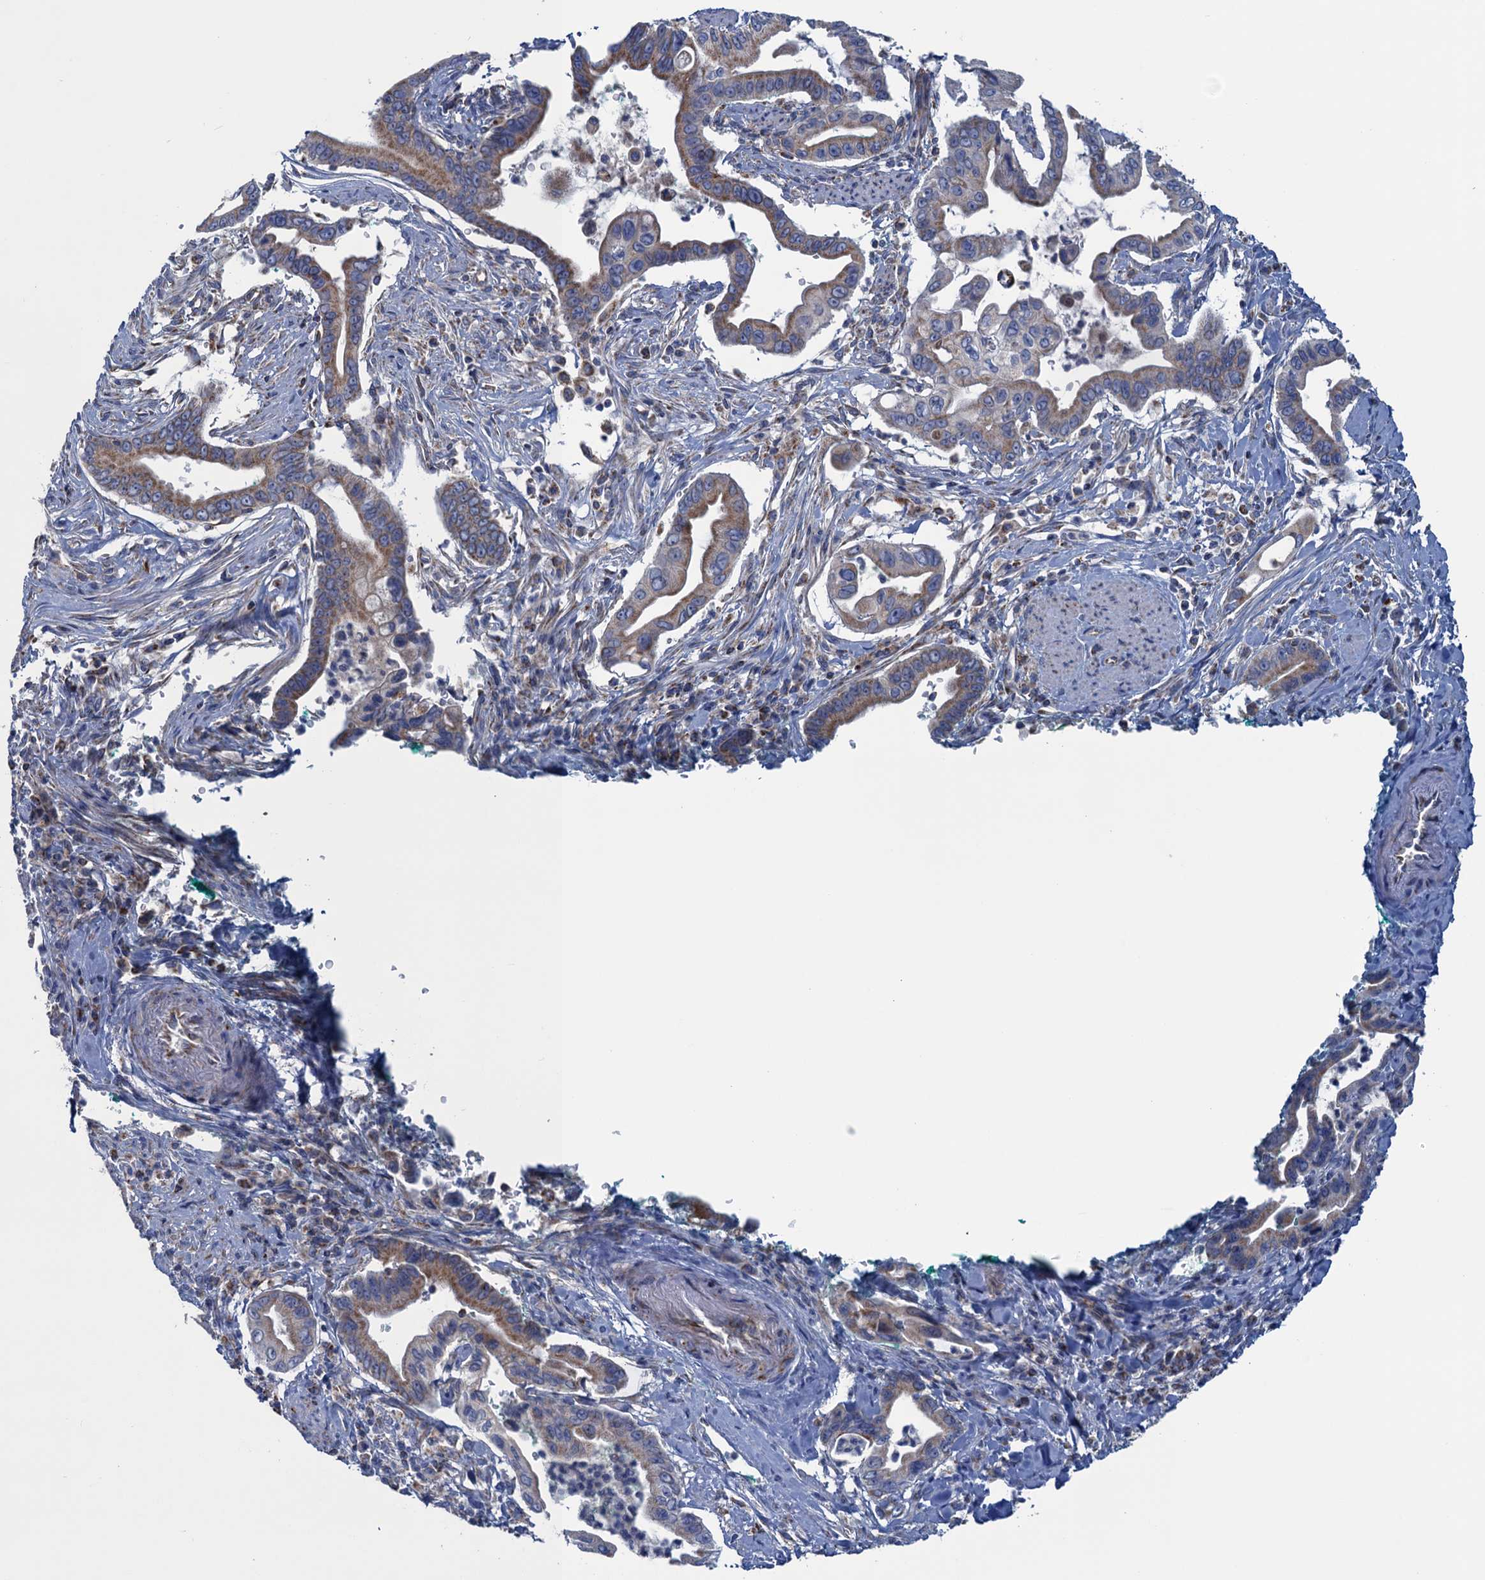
{"staining": {"intensity": "weak", "quantity": ">75%", "location": "cytoplasmic/membranous"}, "tissue": "pancreatic cancer", "cell_type": "Tumor cells", "image_type": "cancer", "snomed": [{"axis": "morphology", "description": "Adenocarcinoma, NOS"}, {"axis": "topography", "description": "Pancreas"}], "caption": "Immunohistochemistry image of pancreatic cancer stained for a protein (brown), which shows low levels of weak cytoplasmic/membranous positivity in approximately >75% of tumor cells.", "gene": "GTPBP3", "patient": {"sex": "male", "age": 78}}